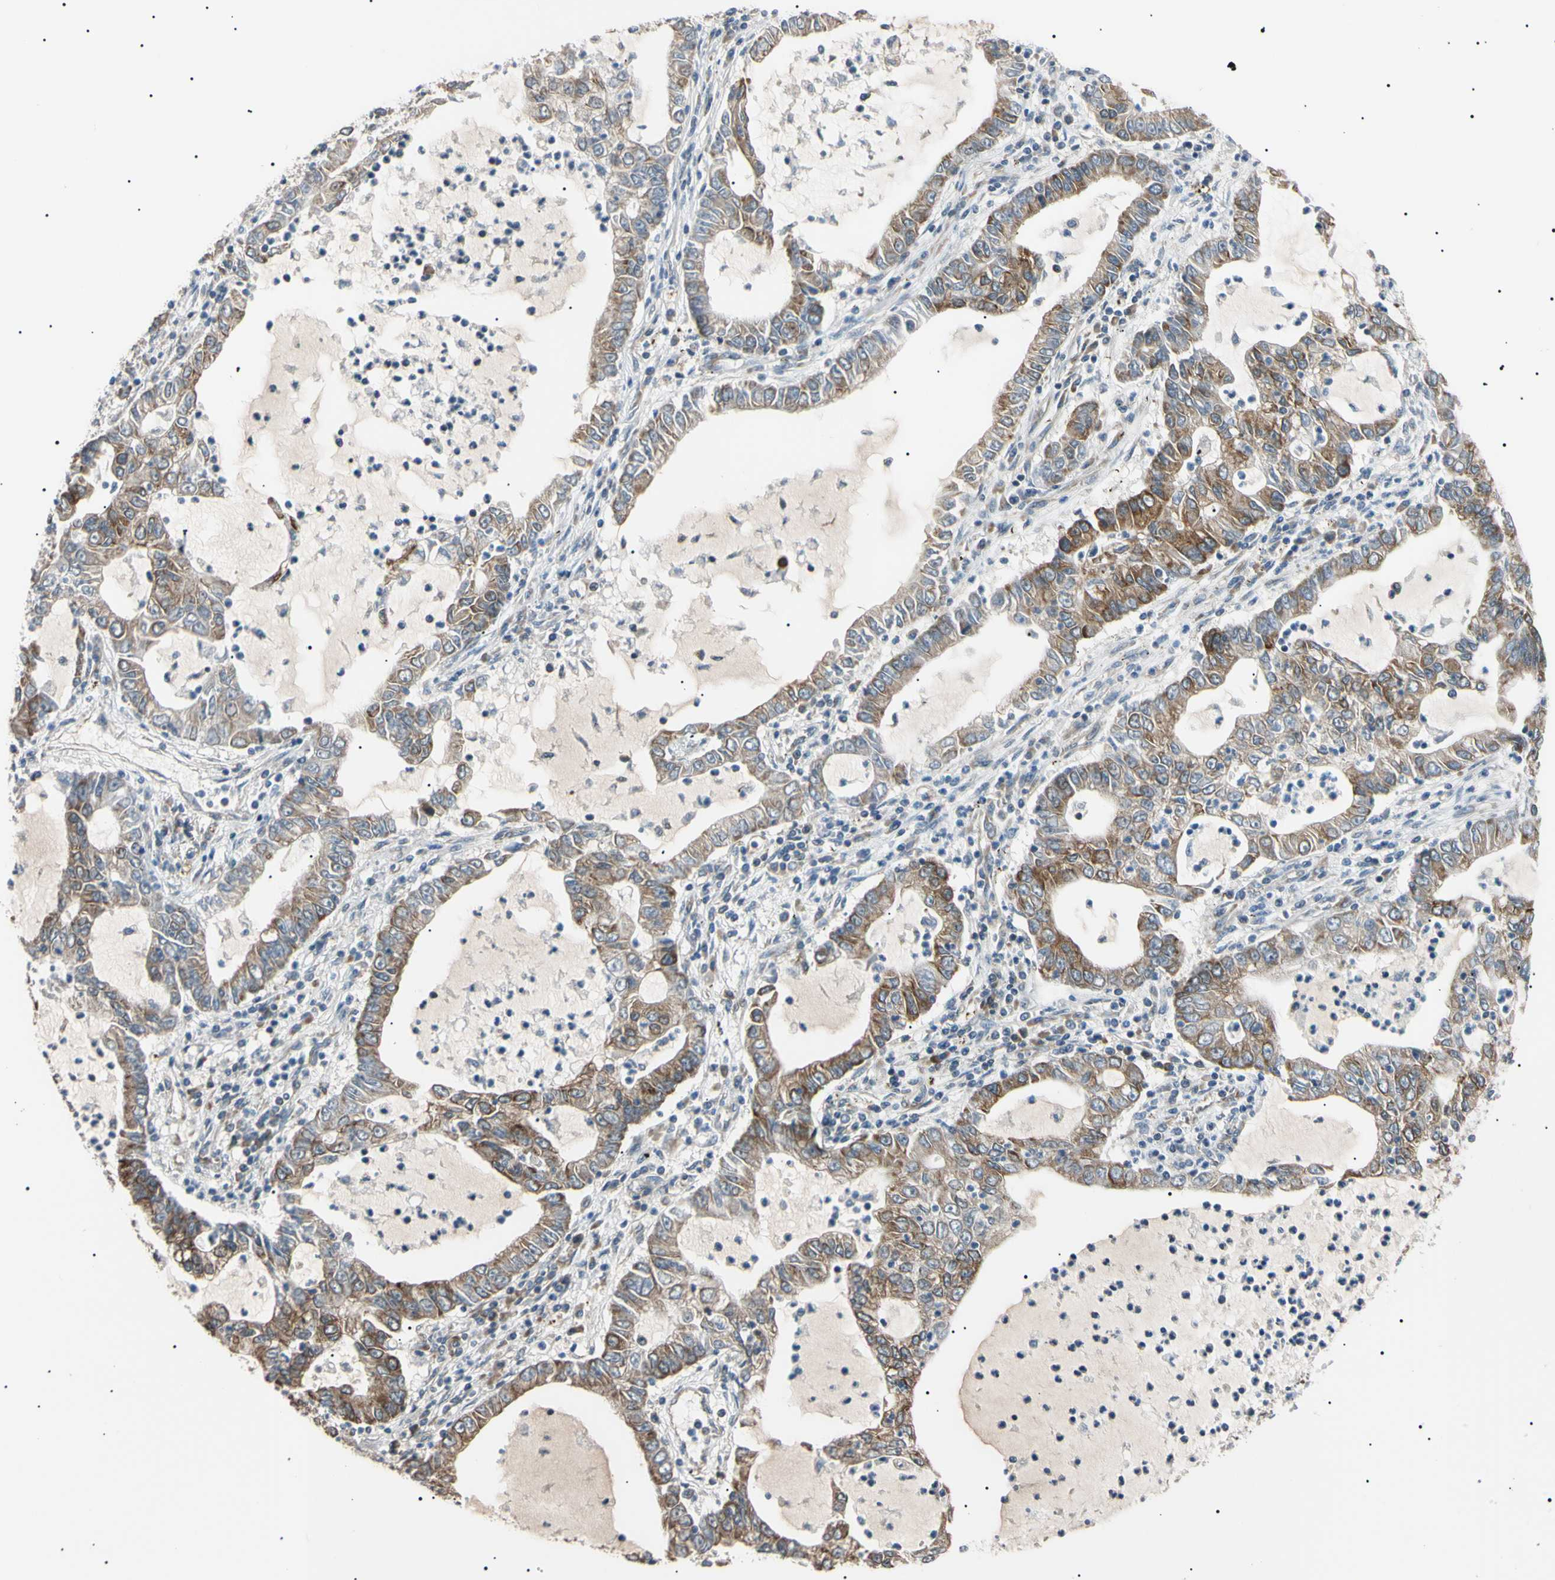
{"staining": {"intensity": "strong", "quantity": ">75%", "location": "cytoplasmic/membranous"}, "tissue": "lung cancer", "cell_type": "Tumor cells", "image_type": "cancer", "snomed": [{"axis": "morphology", "description": "Adenocarcinoma, NOS"}, {"axis": "topography", "description": "Lung"}], "caption": "Strong cytoplasmic/membranous staining for a protein is present in approximately >75% of tumor cells of adenocarcinoma (lung) using immunohistochemistry (IHC).", "gene": "VAPA", "patient": {"sex": "female", "age": 51}}